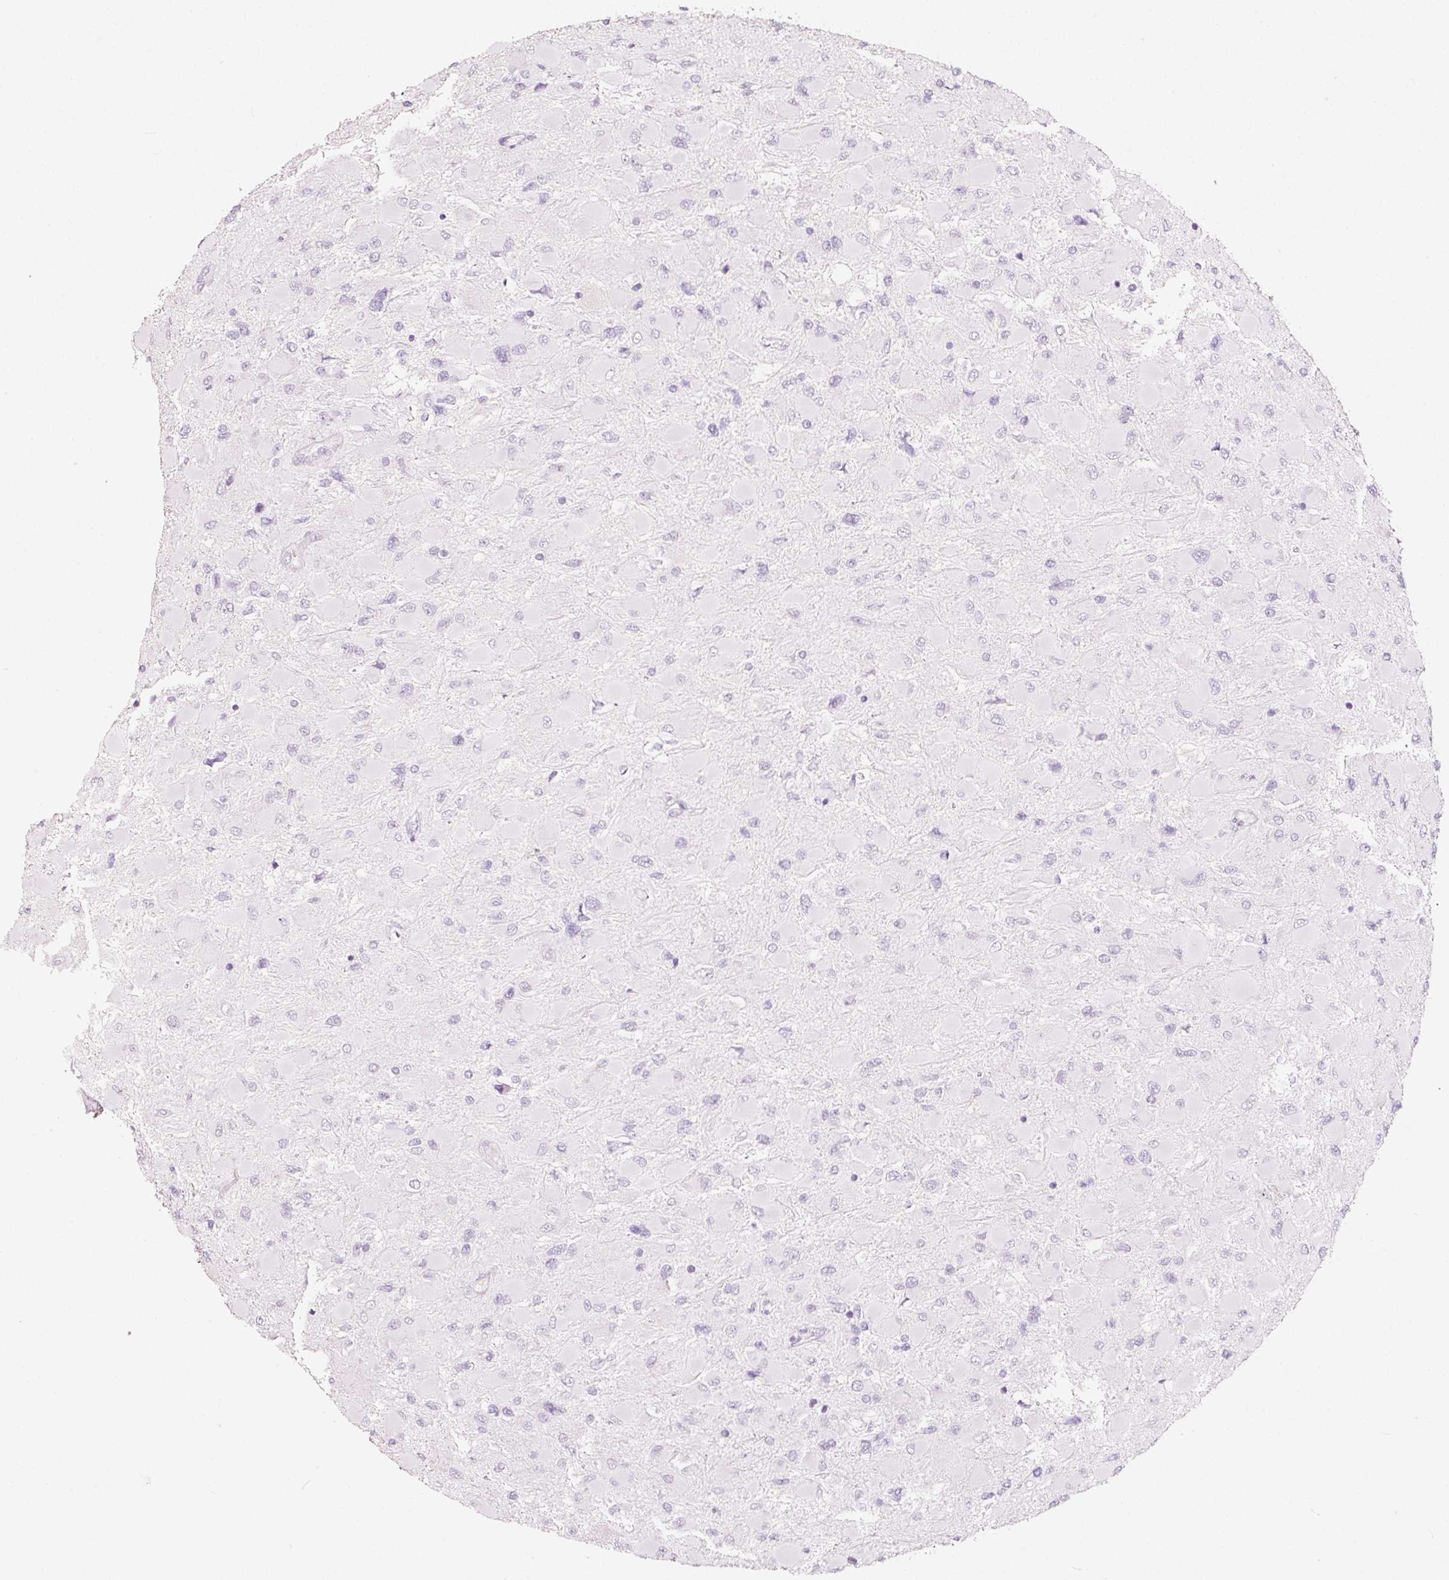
{"staining": {"intensity": "negative", "quantity": "none", "location": "none"}, "tissue": "glioma", "cell_type": "Tumor cells", "image_type": "cancer", "snomed": [{"axis": "morphology", "description": "Glioma, malignant, High grade"}, {"axis": "topography", "description": "Cerebral cortex"}], "caption": "Immunohistochemistry image of glioma stained for a protein (brown), which demonstrates no expression in tumor cells.", "gene": "LAMP3", "patient": {"sex": "female", "age": 36}}